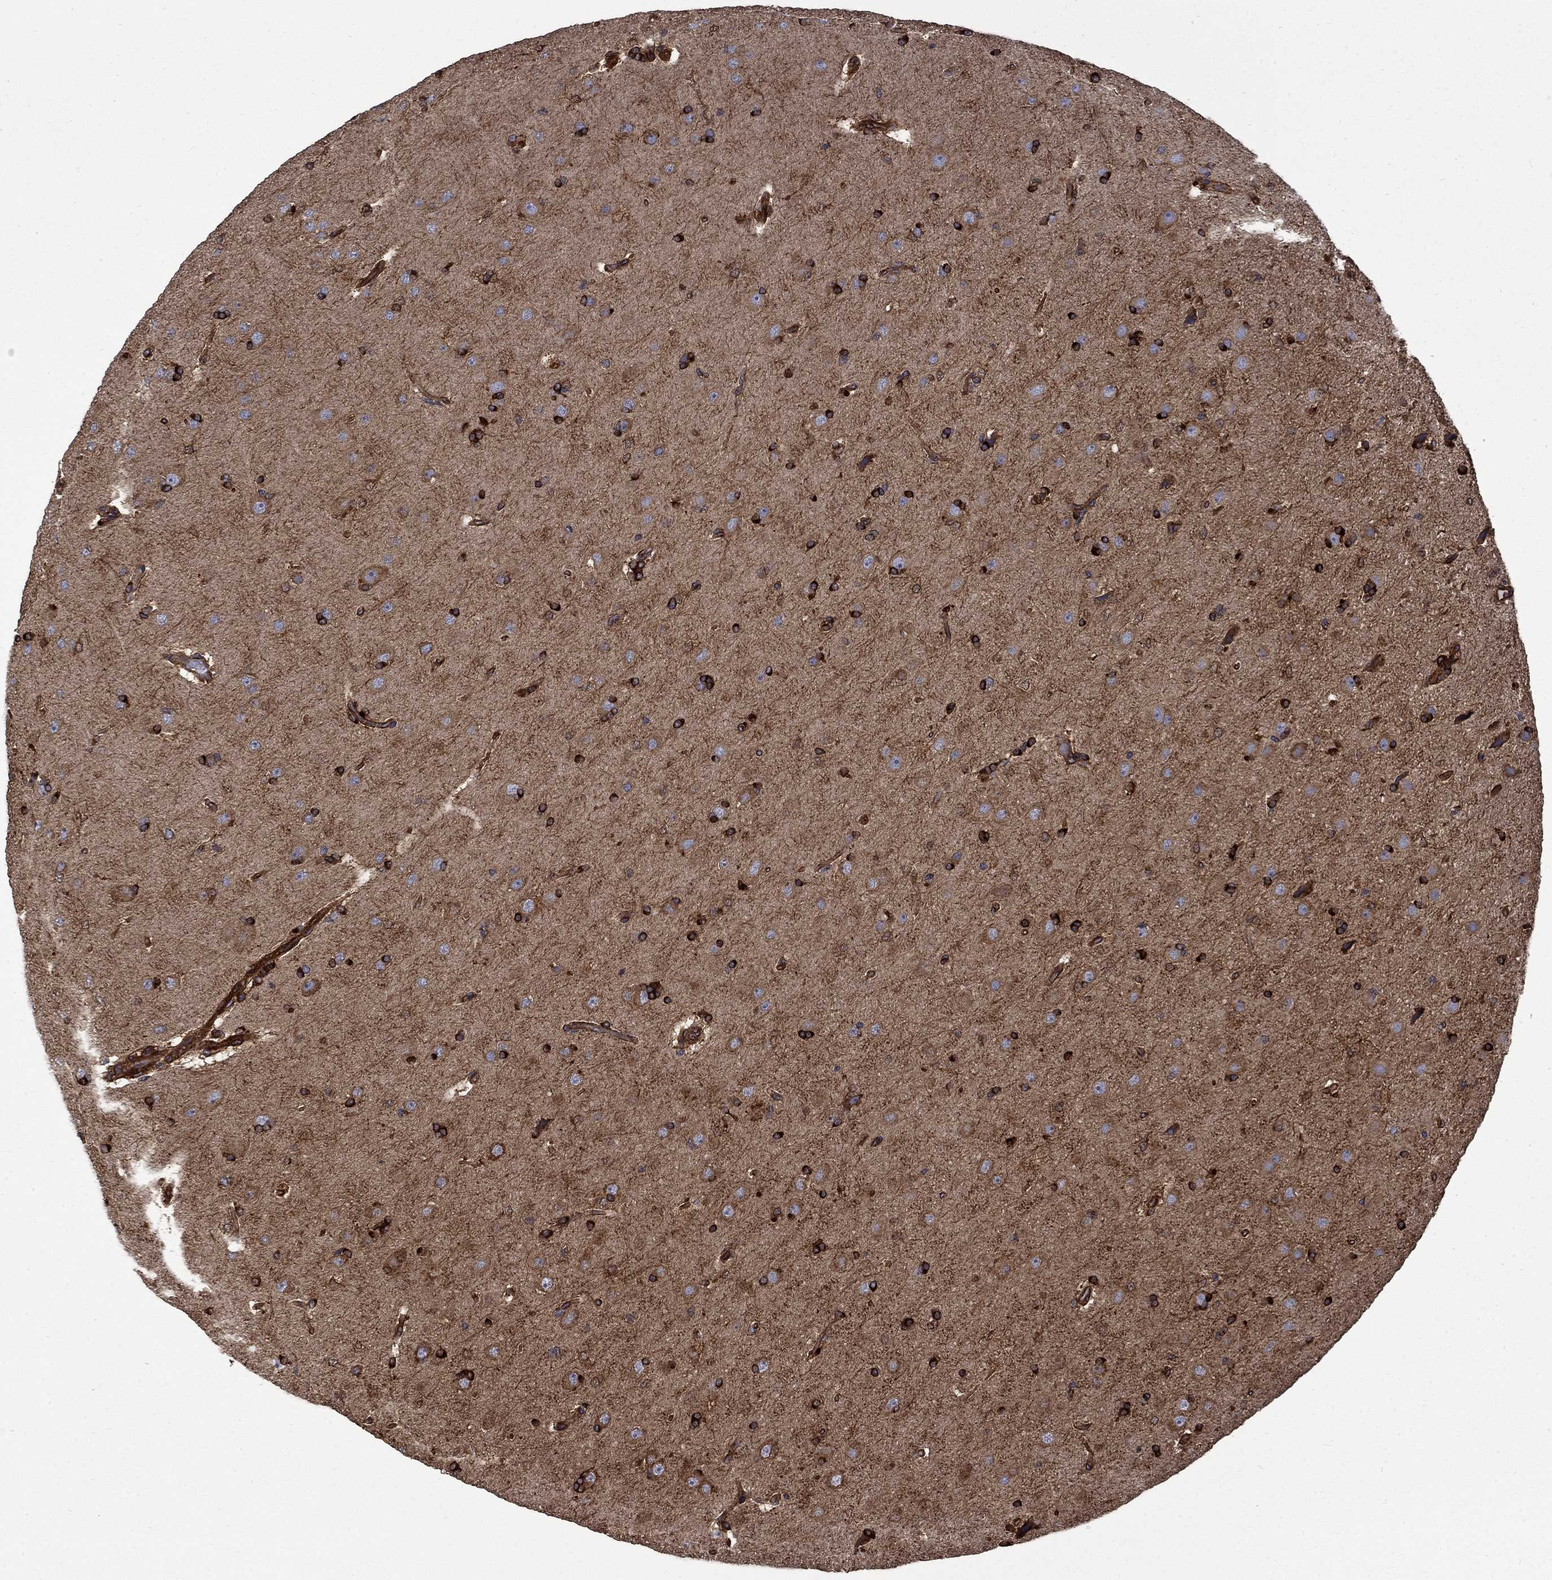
{"staining": {"intensity": "strong", "quantity": ">75%", "location": "cytoplasmic/membranous"}, "tissue": "glioma", "cell_type": "Tumor cells", "image_type": "cancer", "snomed": [{"axis": "morphology", "description": "Glioma, malignant, NOS"}, {"axis": "topography", "description": "Cerebral cortex"}], "caption": "A high-resolution photomicrograph shows IHC staining of glioma, which displays strong cytoplasmic/membranous staining in about >75% of tumor cells.", "gene": "CUTC", "patient": {"sex": "male", "age": 58}}